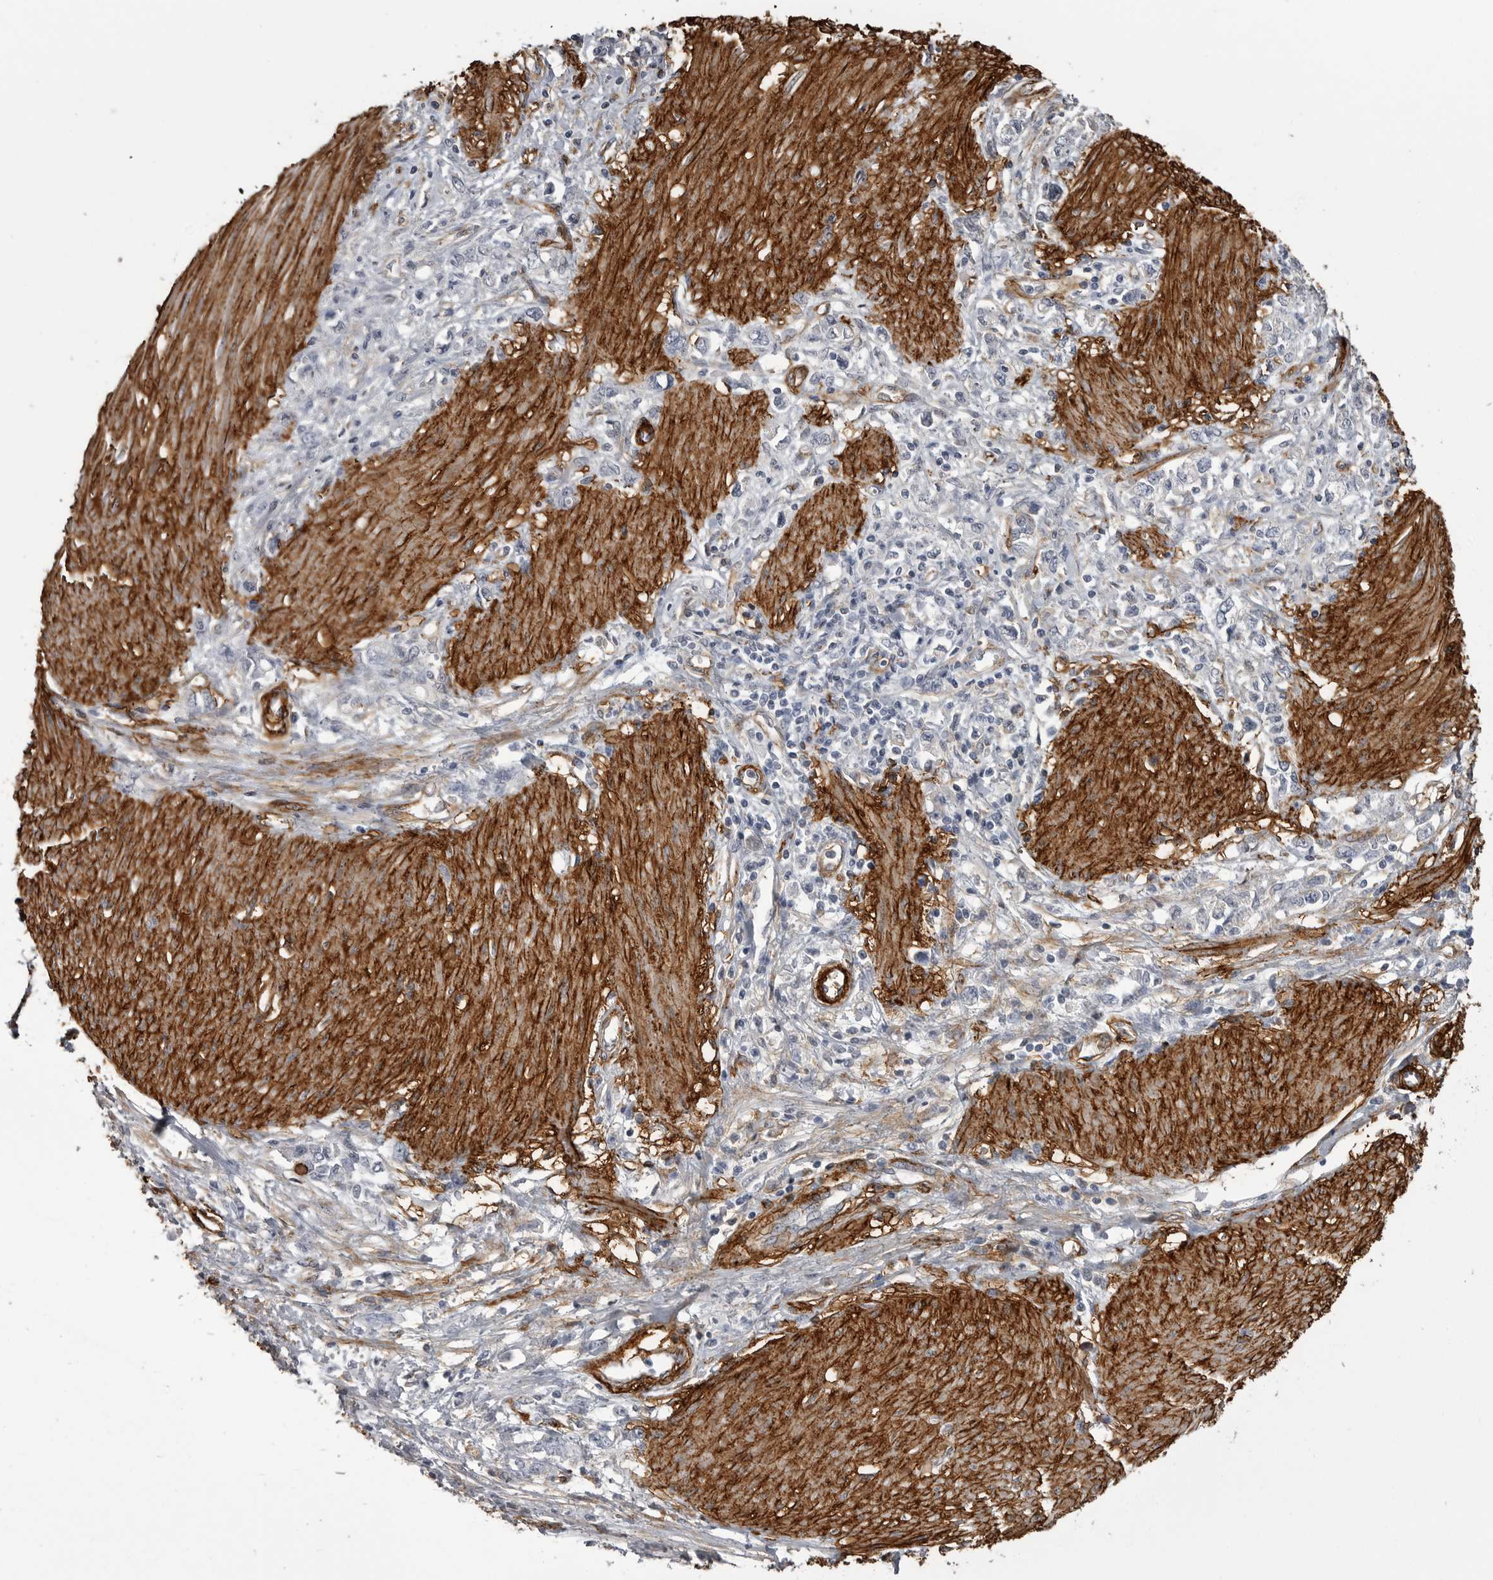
{"staining": {"intensity": "negative", "quantity": "none", "location": "none"}, "tissue": "stomach cancer", "cell_type": "Tumor cells", "image_type": "cancer", "snomed": [{"axis": "morphology", "description": "Adenocarcinoma, NOS"}, {"axis": "topography", "description": "Stomach"}], "caption": "Adenocarcinoma (stomach) was stained to show a protein in brown. There is no significant positivity in tumor cells.", "gene": "AOC3", "patient": {"sex": "female", "age": 76}}